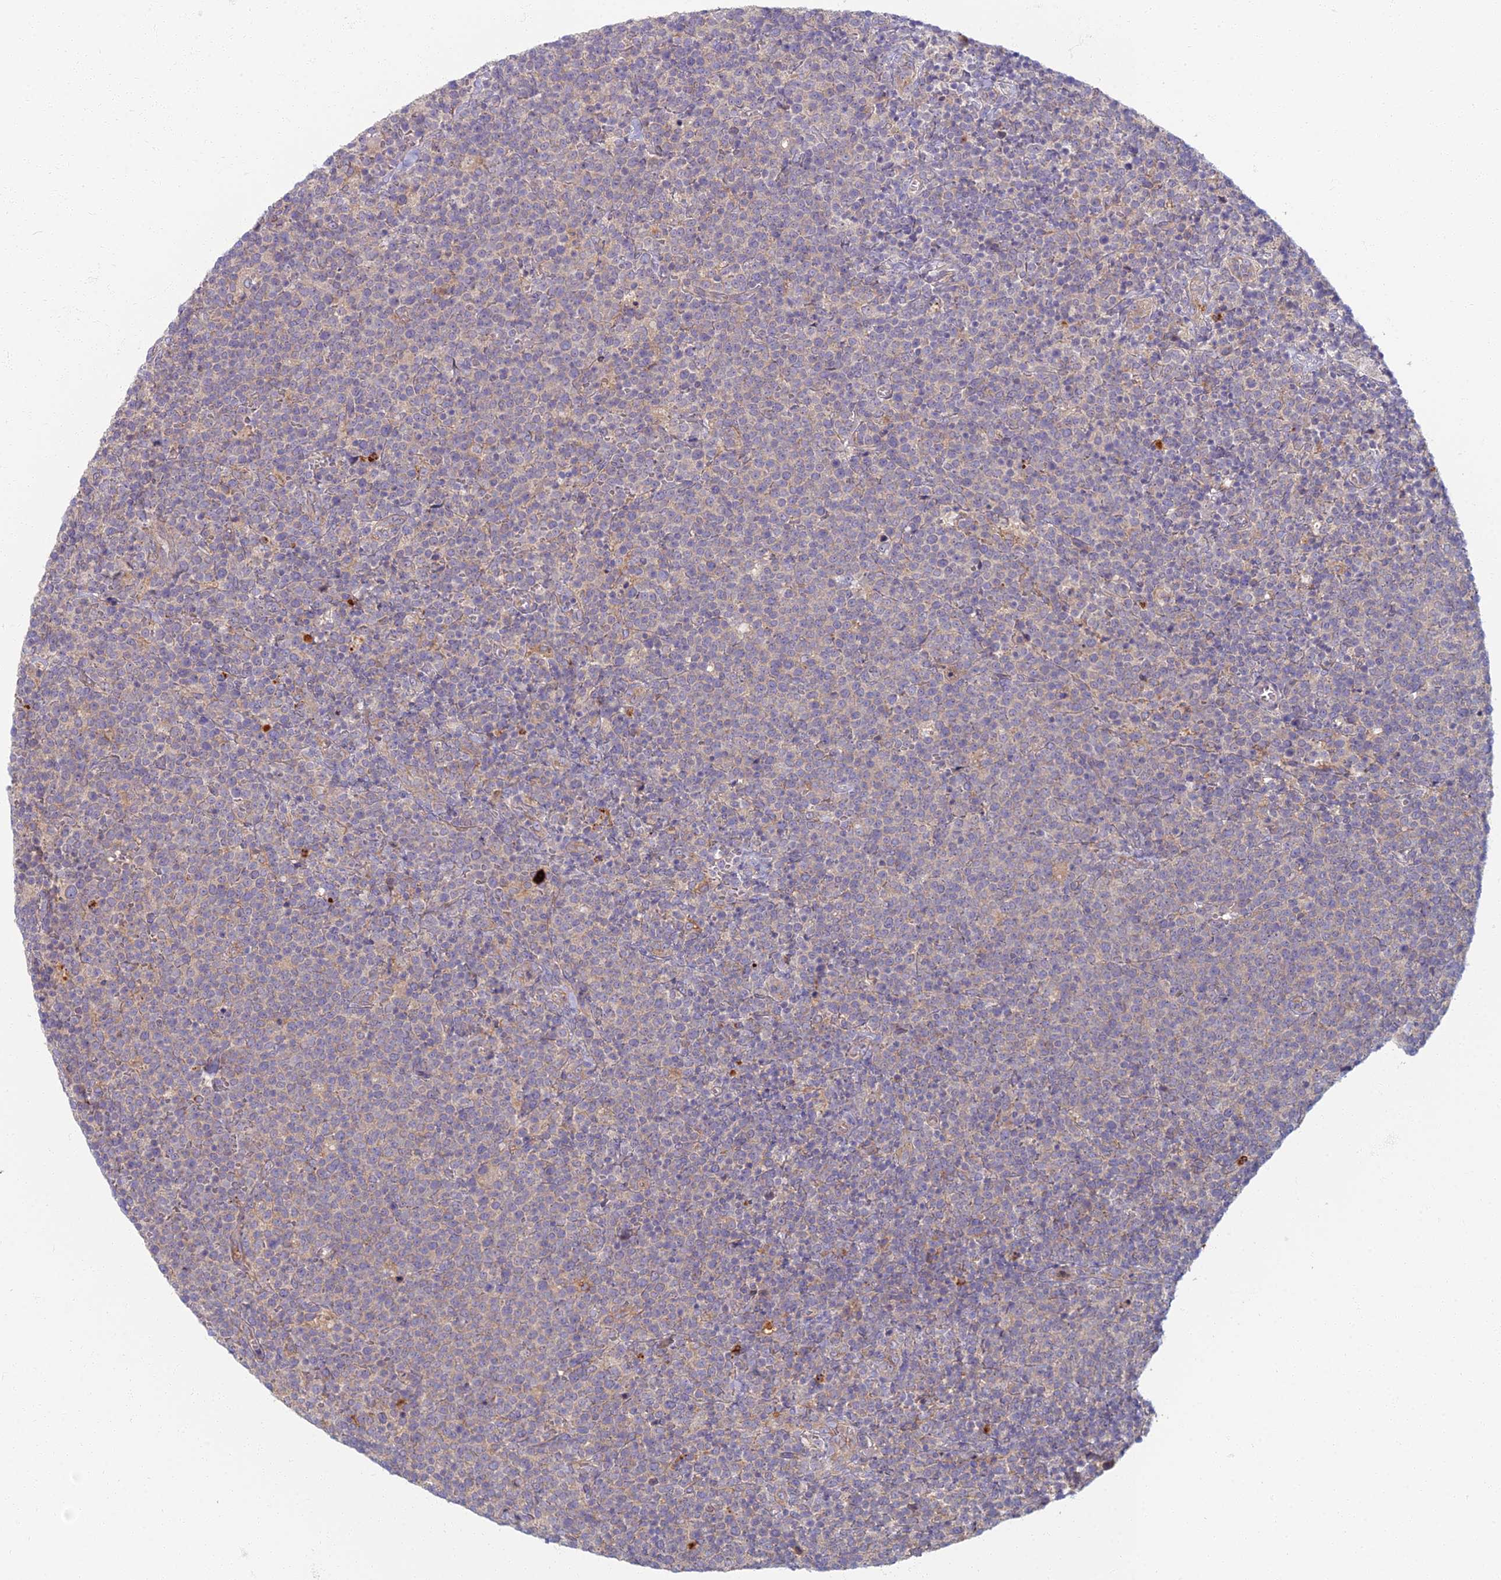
{"staining": {"intensity": "negative", "quantity": "none", "location": "none"}, "tissue": "lymphoma", "cell_type": "Tumor cells", "image_type": "cancer", "snomed": [{"axis": "morphology", "description": "Malignant lymphoma, non-Hodgkin's type, High grade"}, {"axis": "topography", "description": "Lymph node"}], "caption": "IHC of lymphoma exhibits no staining in tumor cells.", "gene": "PROX2", "patient": {"sex": "male", "age": 61}}